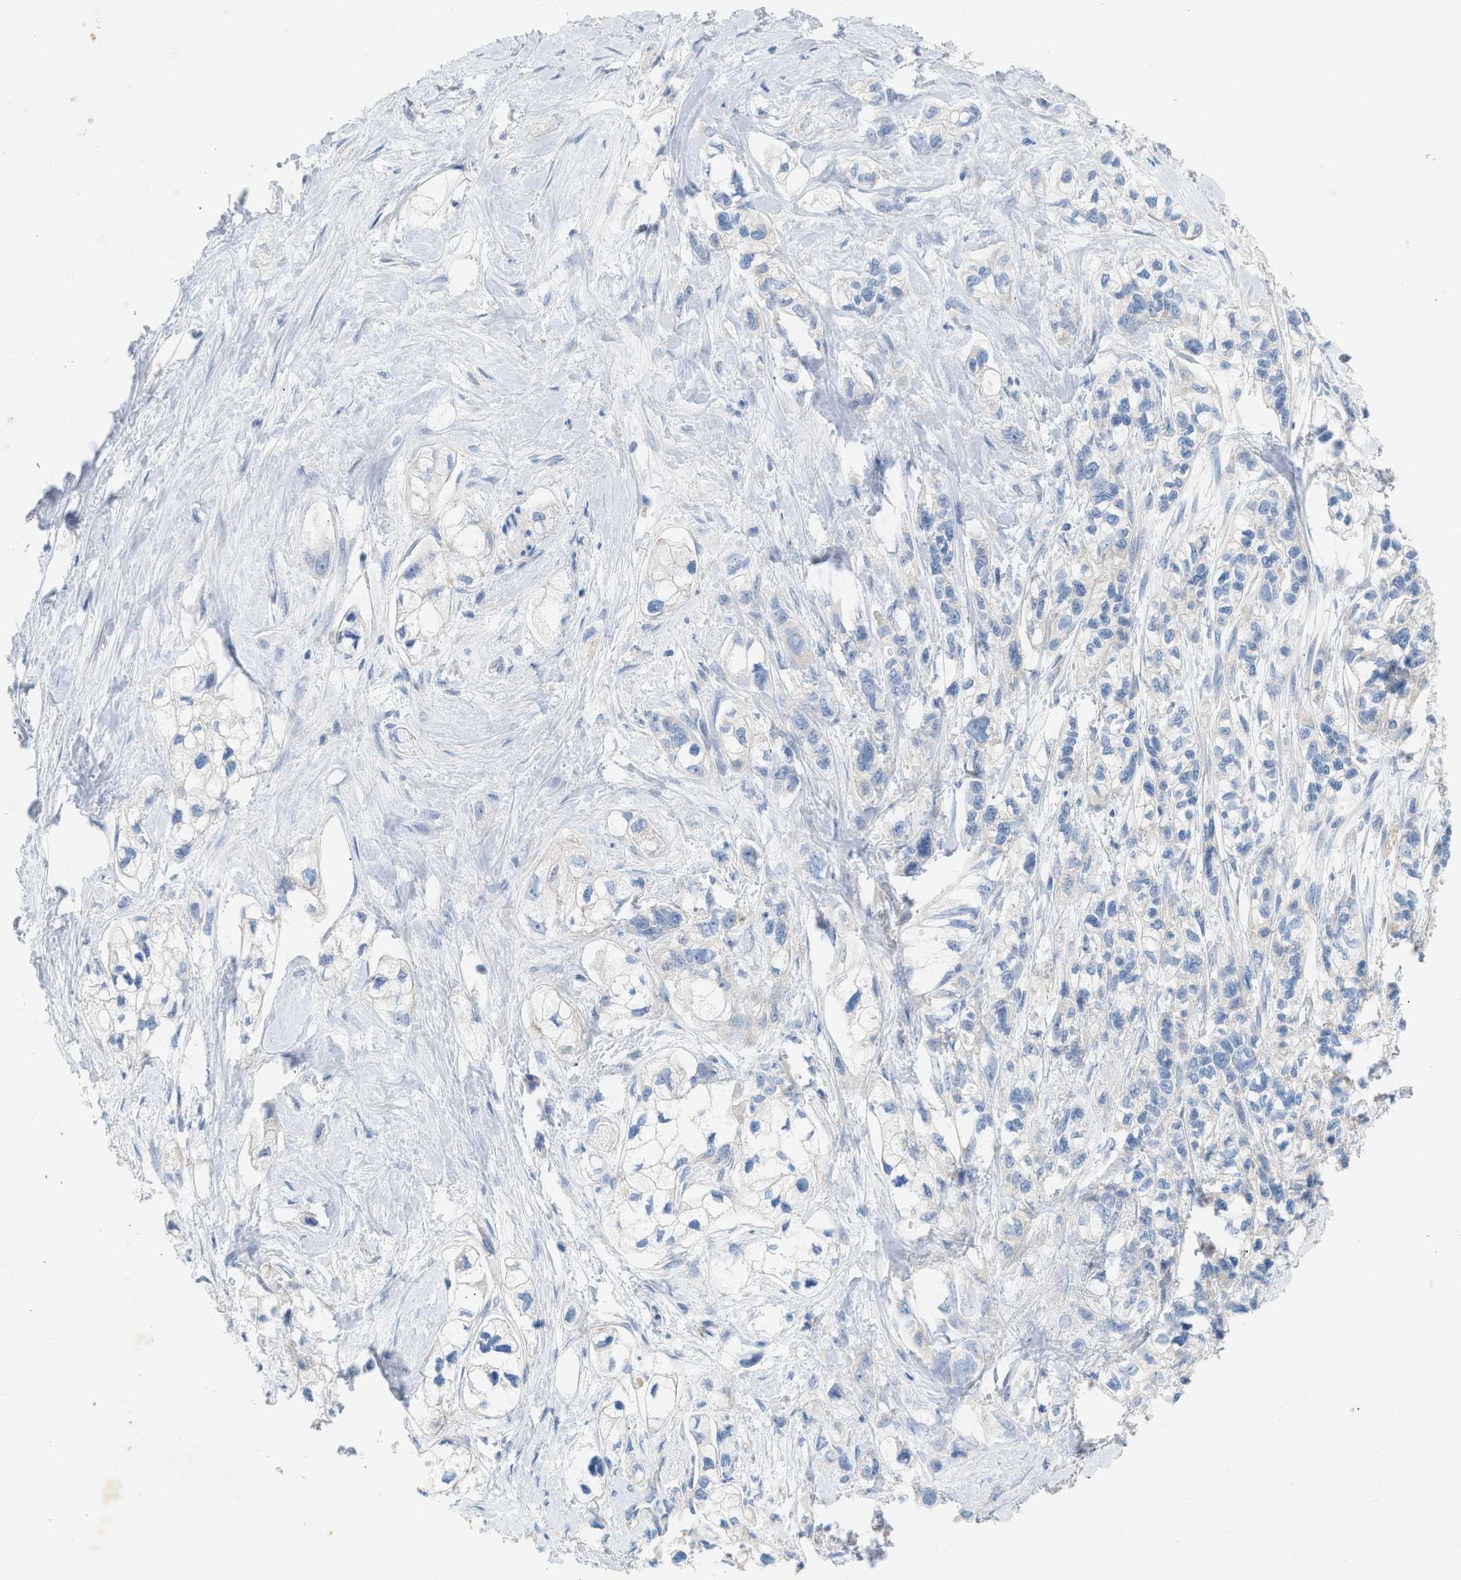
{"staining": {"intensity": "negative", "quantity": "none", "location": "none"}, "tissue": "pancreatic cancer", "cell_type": "Tumor cells", "image_type": "cancer", "snomed": [{"axis": "morphology", "description": "Adenocarcinoma, NOS"}, {"axis": "topography", "description": "Pancreas"}], "caption": "Protein analysis of pancreatic cancer reveals no significant staining in tumor cells.", "gene": "NDUFS8", "patient": {"sex": "male", "age": 74}}